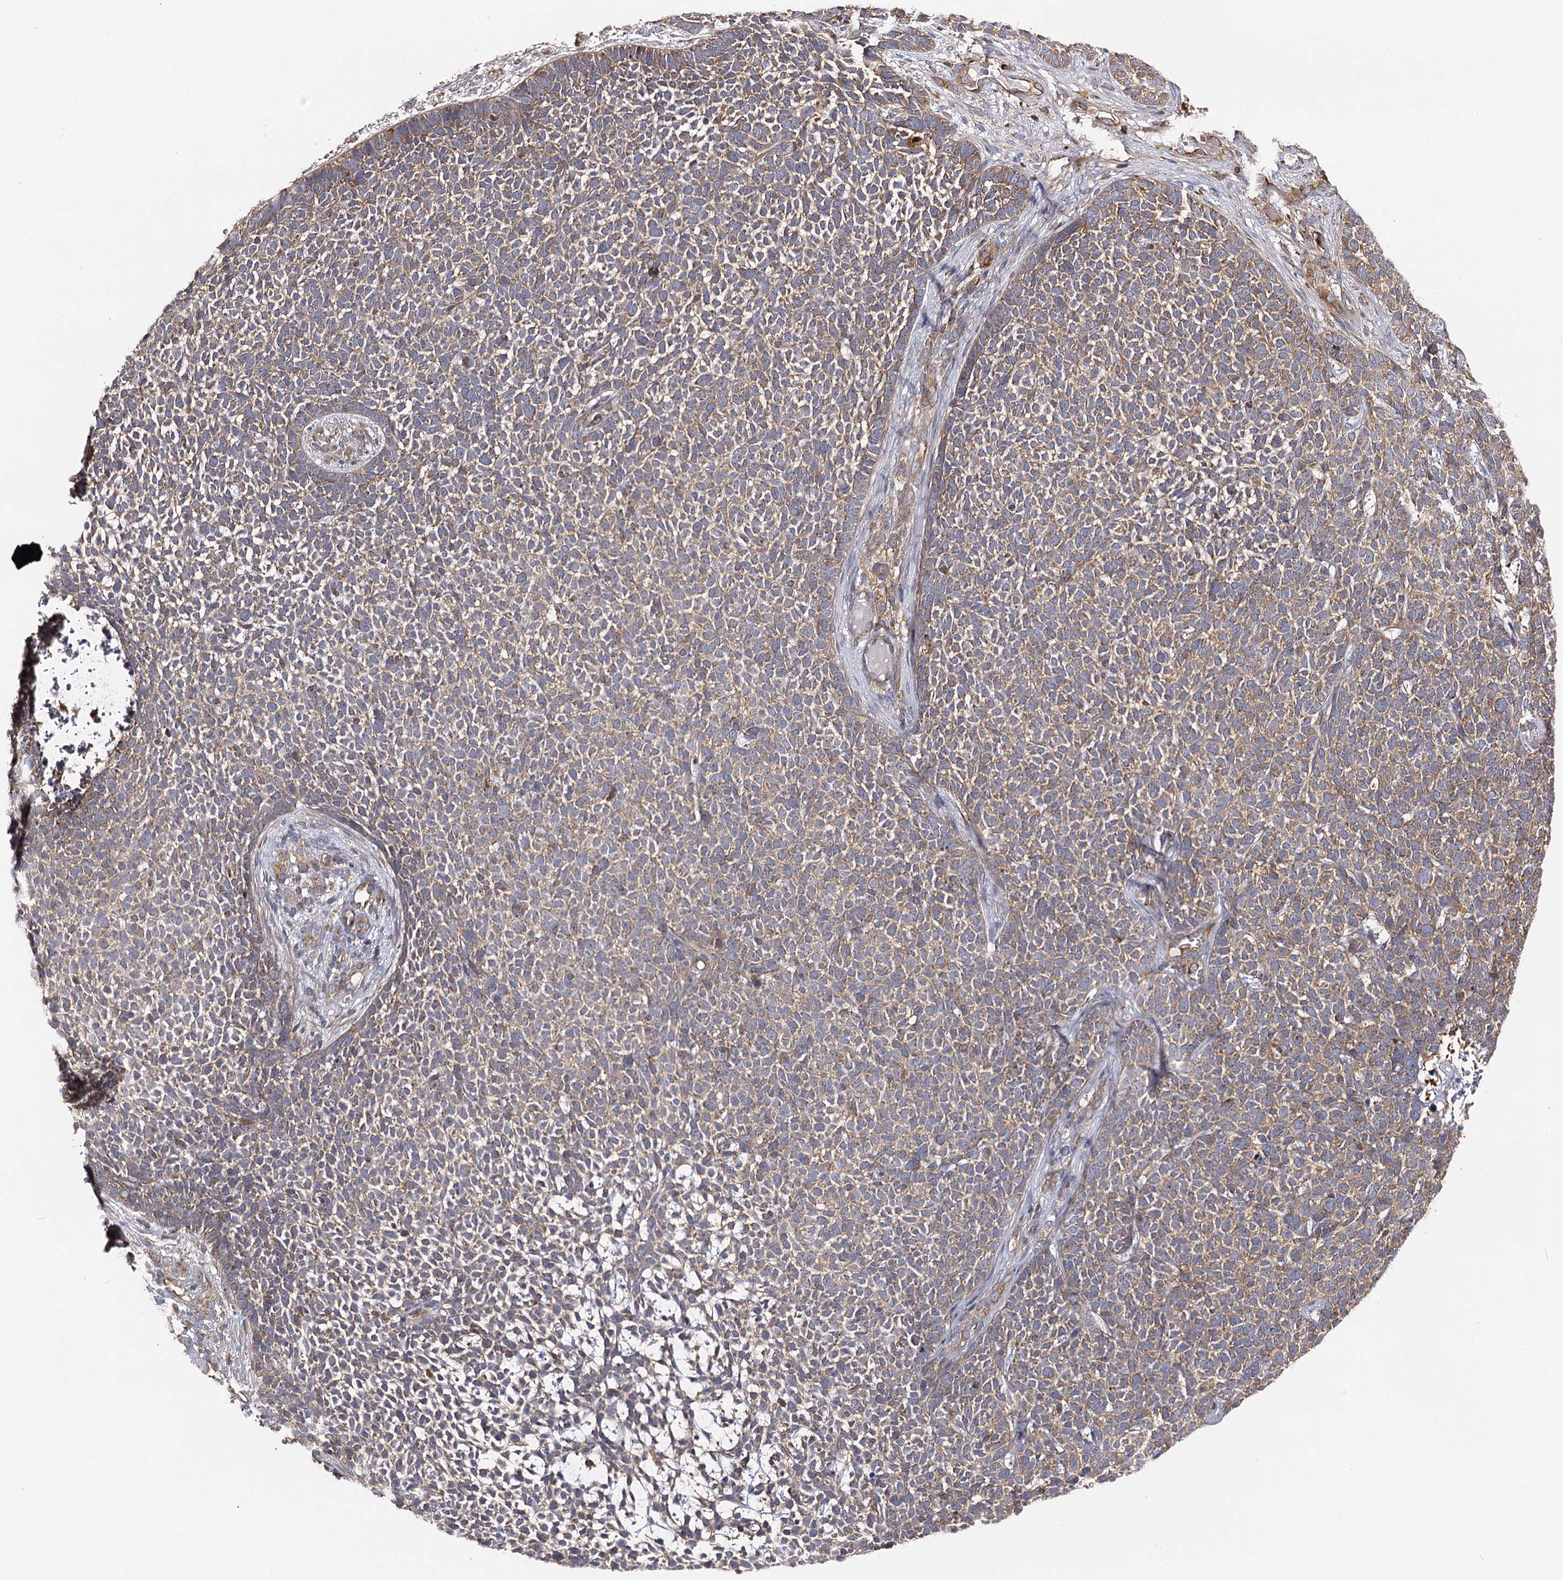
{"staining": {"intensity": "moderate", "quantity": "25%-75%", "location": "cytoplasmic/membranous"}, "tissue": "skin cancer", "cell_type": "Tumor cells", "image_type": "cancer", "snomed": [{"axis": "morphology", "description": "Basal cell carcinoma"}, {"axis": "topography", "description": "Skin"}], "caption": "Immunohistochemistry (IHC) micrograph of human skin cancer stained for a protein (brown), which displays medium levels of moderate cytoplasmic/membranous staining in about 25%-75% of tumor cells.", "gene": "SEC24B", "patient": {"sex": "female", "age": 84}}